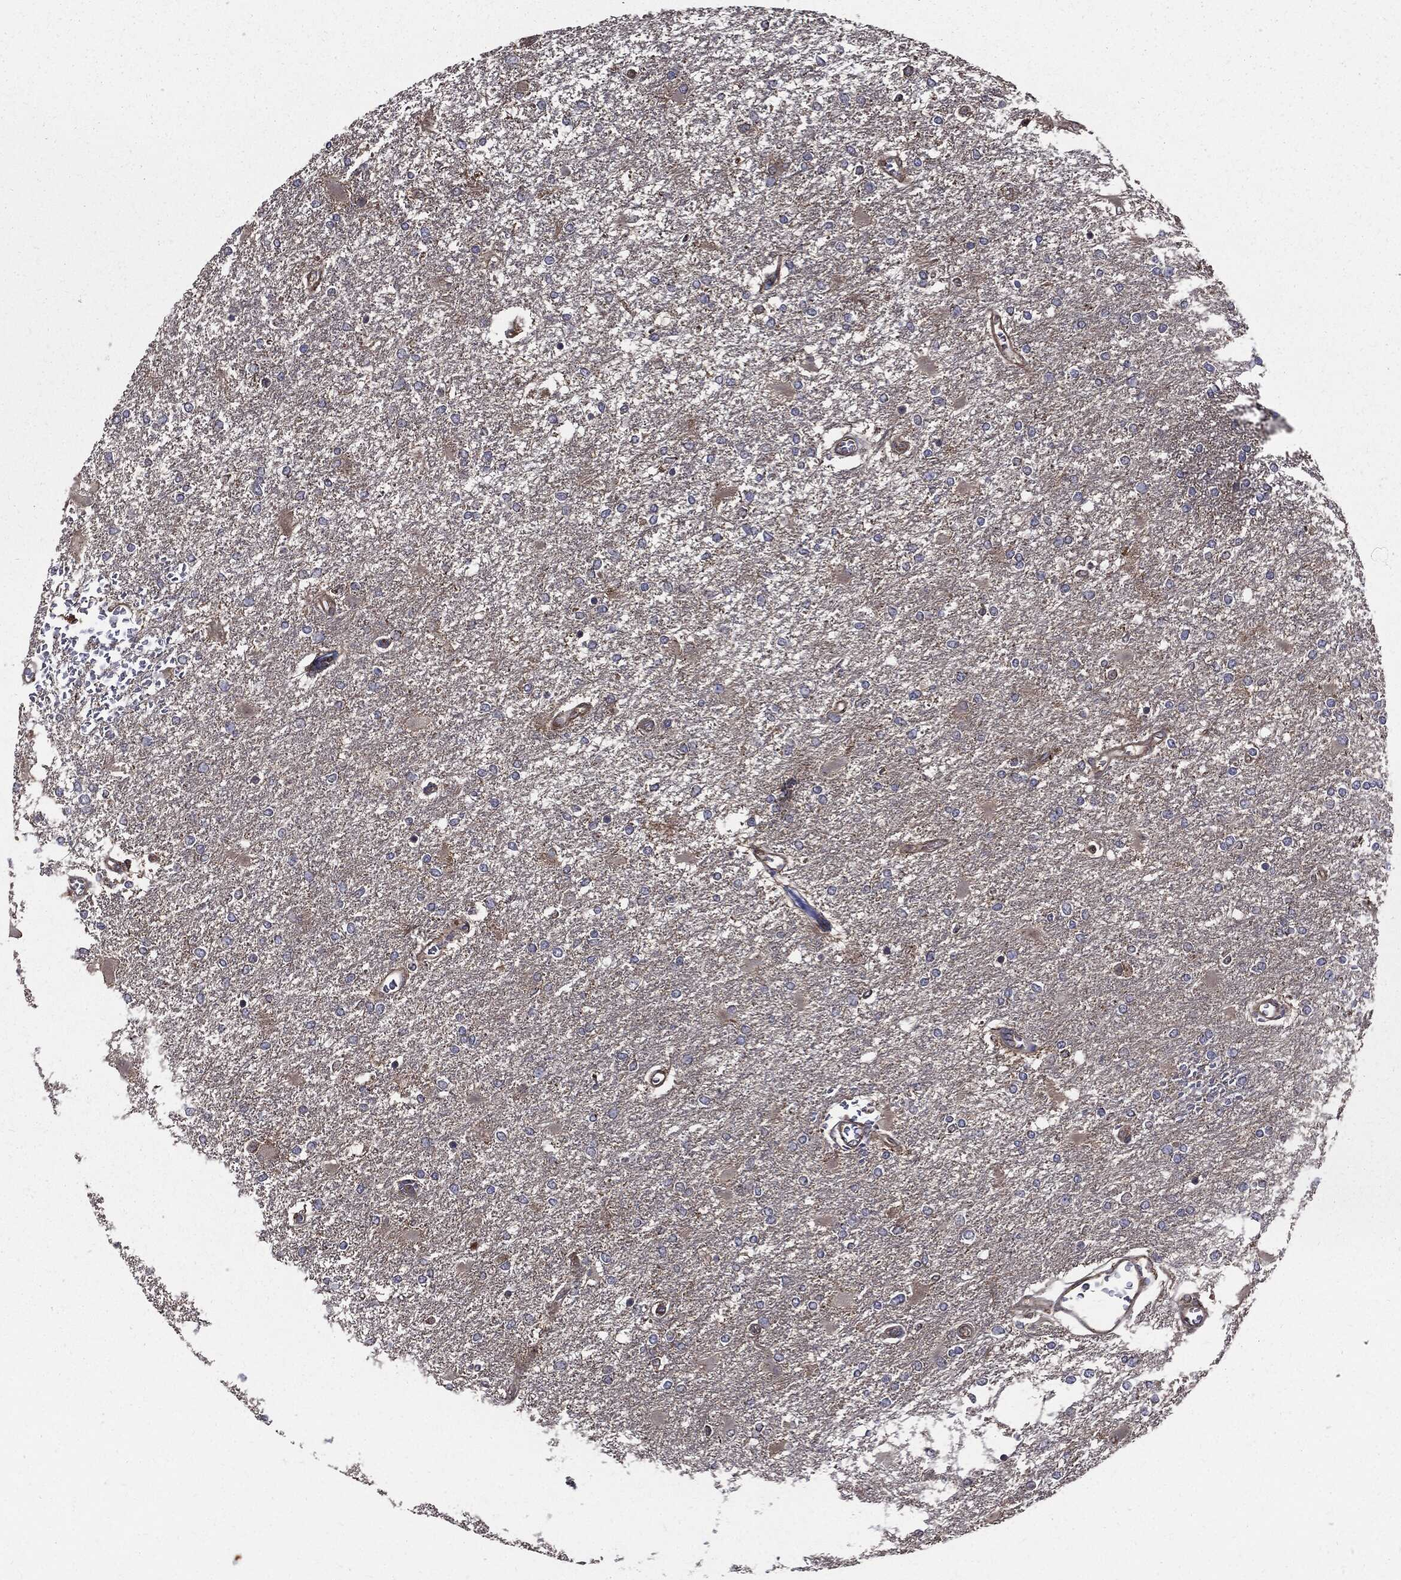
{"staining": {"intensity": "moderate", "quantity": "<25%", "location": "cytoplasmic/membranous"}, "tissue": "glioma", "cell_type": "Tumor cells", "image_type": "cancer", "snomed": [{"axis": "morphology", "description": "Glioma, malignant, High grade"}, {"axis": "topography", "description": "Cerebral cortex"}], "caption": "Immunohistochemistry (IHC) (DAB (3,3'-diaminobenzidine)) staining of glioma displays moderate cytoplasmic/membranous protein staining in approximately <25% of tumor cells.", "gene": "PDCD6IP", "patient": {"sex": "male", "age": 79}}